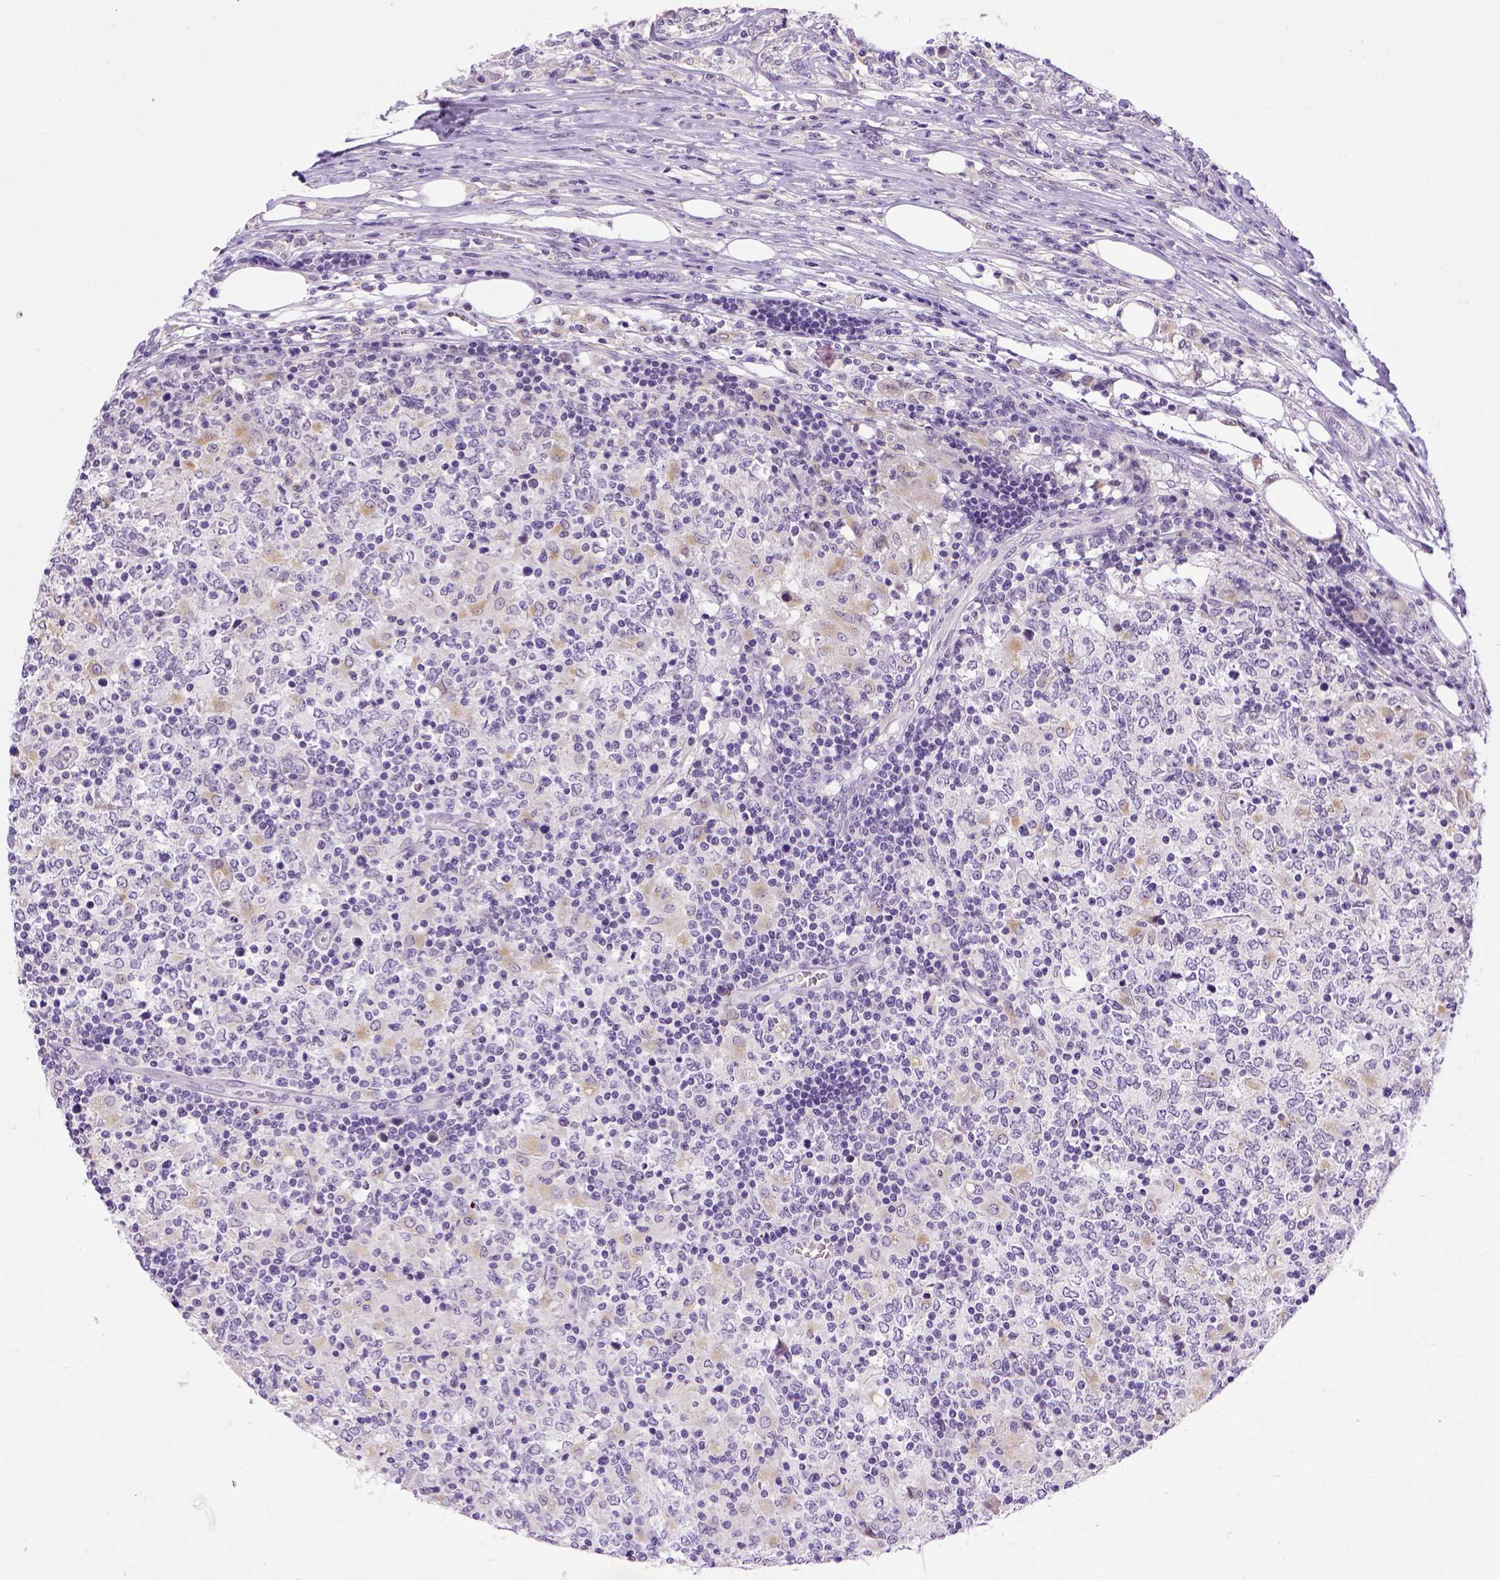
{"staining": {"intensity": "negative", "quantity": "none", "location": "none"}, "tissue": "lymphoma", "cell_type": "Tumor cells", "image_type": "cancer", "snomed": [{"axis": "morphology", "description": "Malignant lymphoma, non-Hodgkin's type, High grade"}, {"axis": "topography", "description": "Lymph node"}], "caption": "This is an immunohistochemistry (IHC) micrograph of lymphoma. There is no positivity in tumor cells.", "gene": "CDH1", "patient": {"sex": "female", "age": 84}}